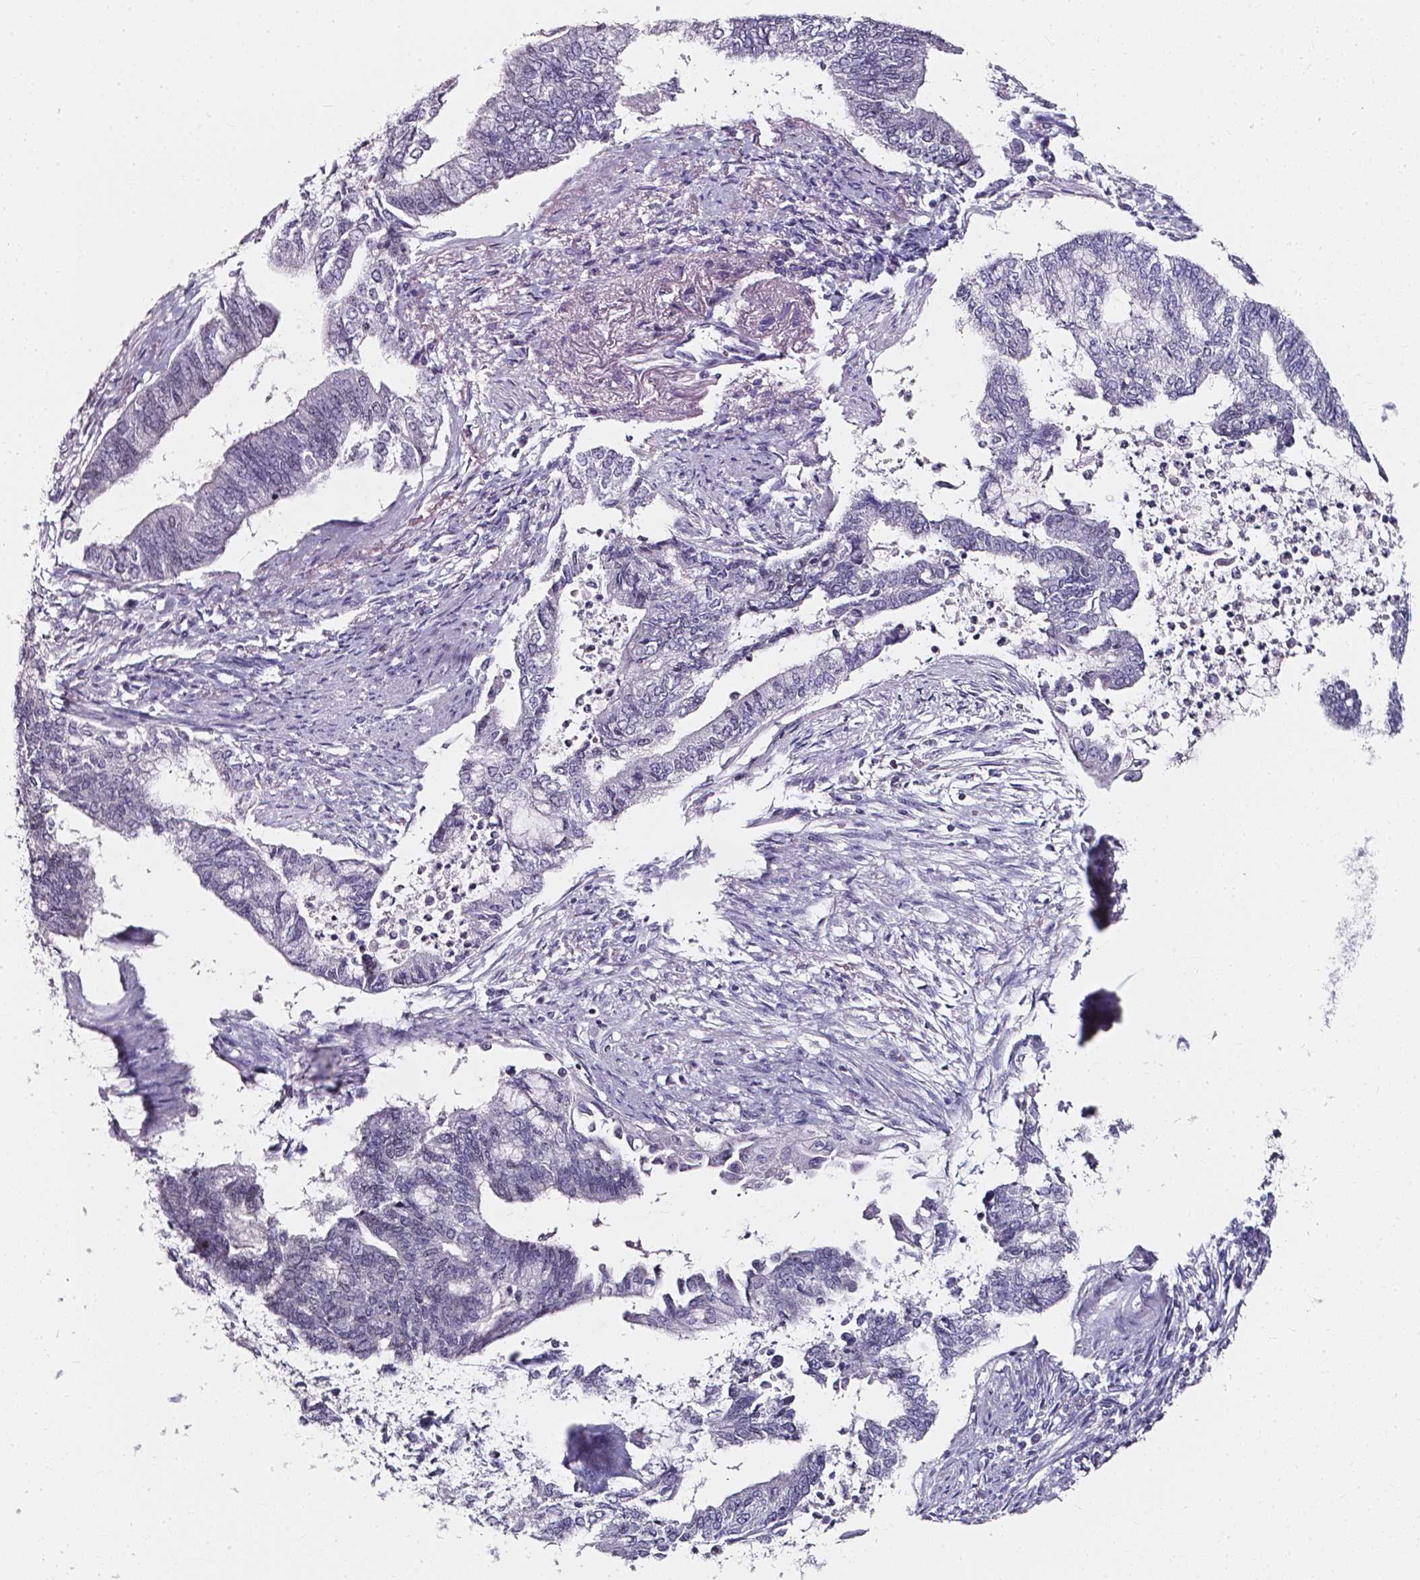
{"staining": {"intensity": "negative", "quantity": "none", "location": "none"}, "tissue": "endometrial cancer", "cell_type": "Tumor cells", "image_type": "cancer", "snomed": [{"axis": "morphology", "description": "Adenocarcinoma, NOS"}, {"axis": "topography", "description": "Endometrium"}], "caption": "Histopathology image shows no significant protein positivity in tumor cells of endometrial cancer (adenocarcinoma).", "gene": "AKR1B10", "patient": {"sex": "female", "age": 65}}